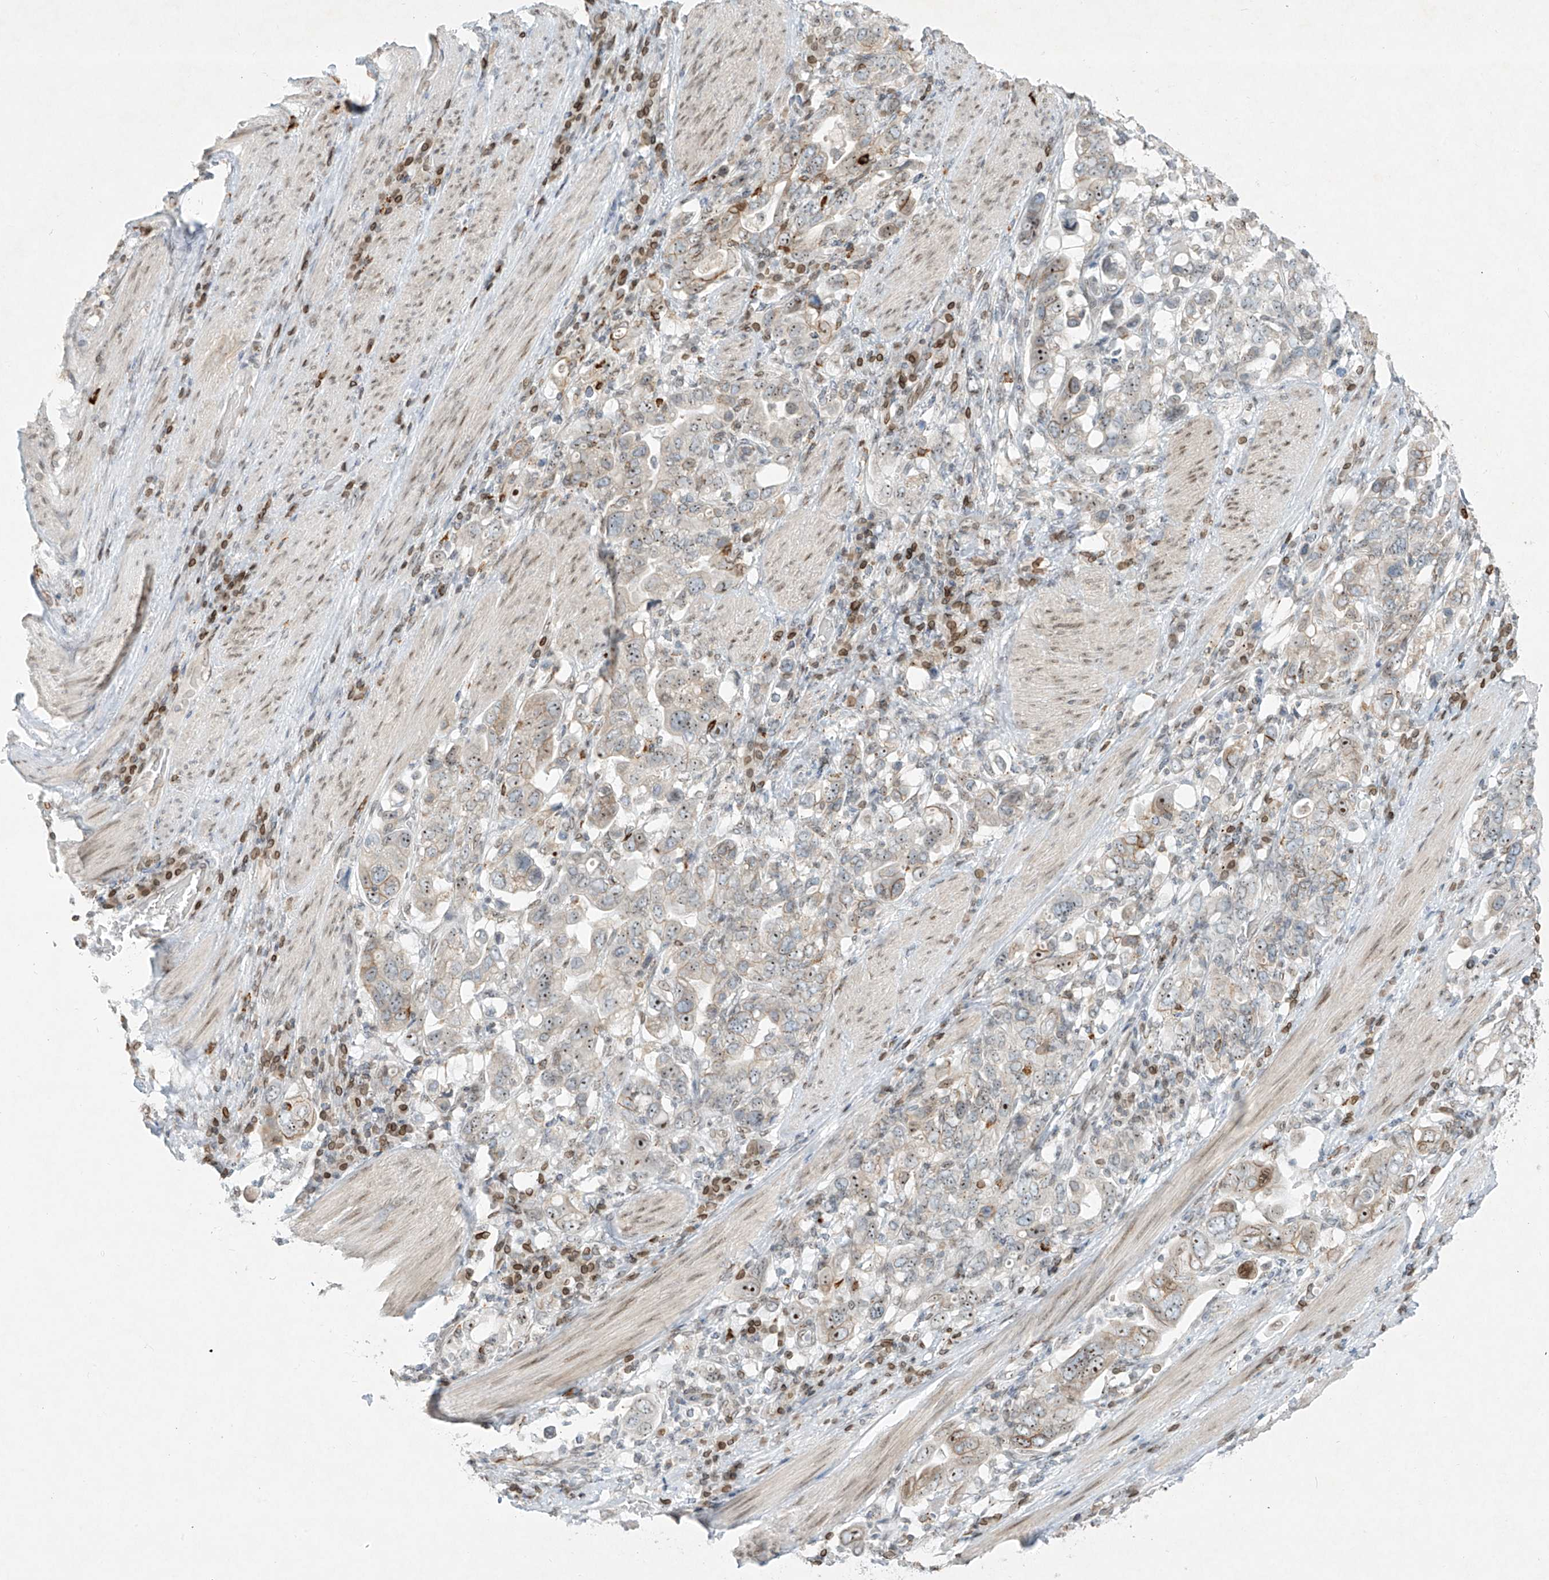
{"staining": {"intensity": "moderate", "quantity": "25%-75%", "location": "cytoplasmic/membranous,nuclear"}, "tissue": "stomach cancer", "cell_type": "Tumor cells", "image_type": "cancer", "snomed": [{"axis": "morphology", "description": "Adenocarcinoma, NOS"}, {"axis": "topography", "description": "Stomach, upper"}], "caption": "This is a micrograph of immunohistochemistry staining of adenocarcinoma (stomach), which shows moderate staining in the cytoplasmic/membranous and nuclear of tumor cells.", "gene": "SAMD15", "patient": {"sex": "male", "age": 62}}